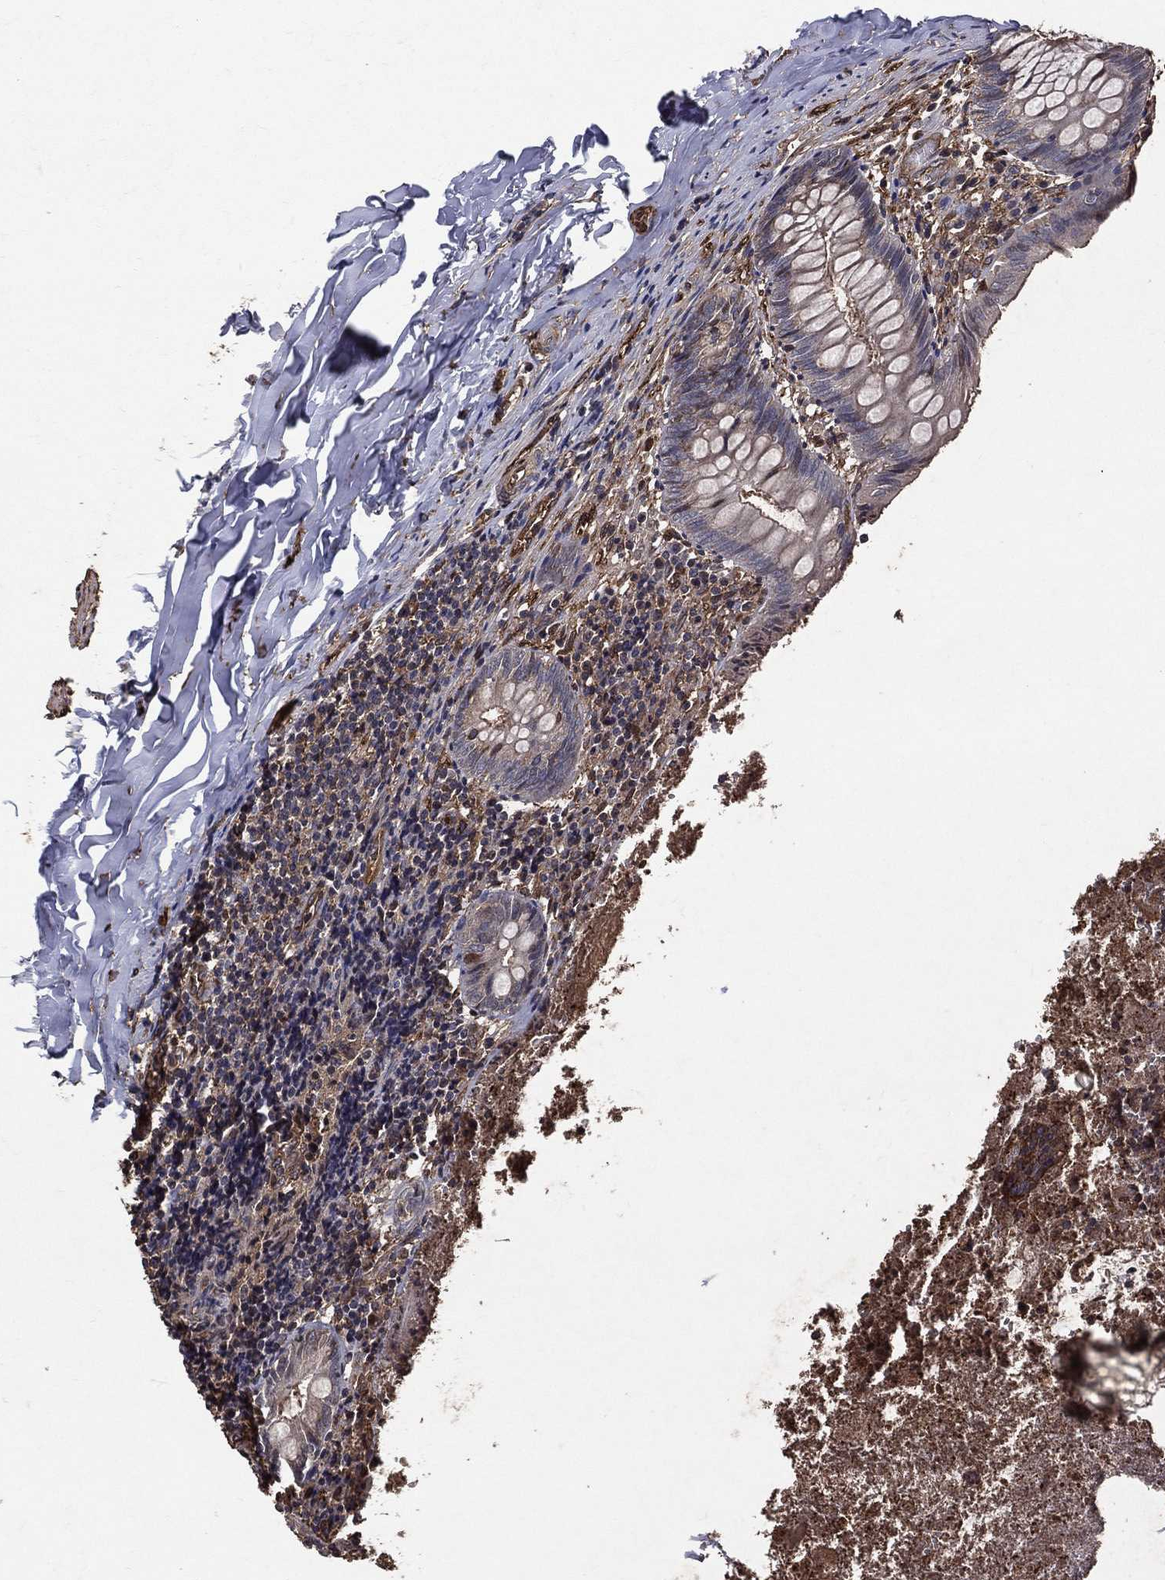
{"staining": {"intensity": "negative", "quantity": "none", "location": "none"}, "tissue": "appendix", "cell_type": "Glandular cells", "image_type": "normal", "snomed": [{"axis": "morphology", "description": "Normal tissue, NOS"}, {"axis": "topography", "description": "Appendix"}], "caption": "A high-resolution micrograph shows immunohistochemistry (IHC) staining of benign appendix, which displays no significant staining in glandular cells. (DAB (3,3'-diaminobenzidine) immunohistochemistry with hematoxylin counter stain).", "gene": "DPYSL2", "patient": {"sex": "female", "age": 23}}